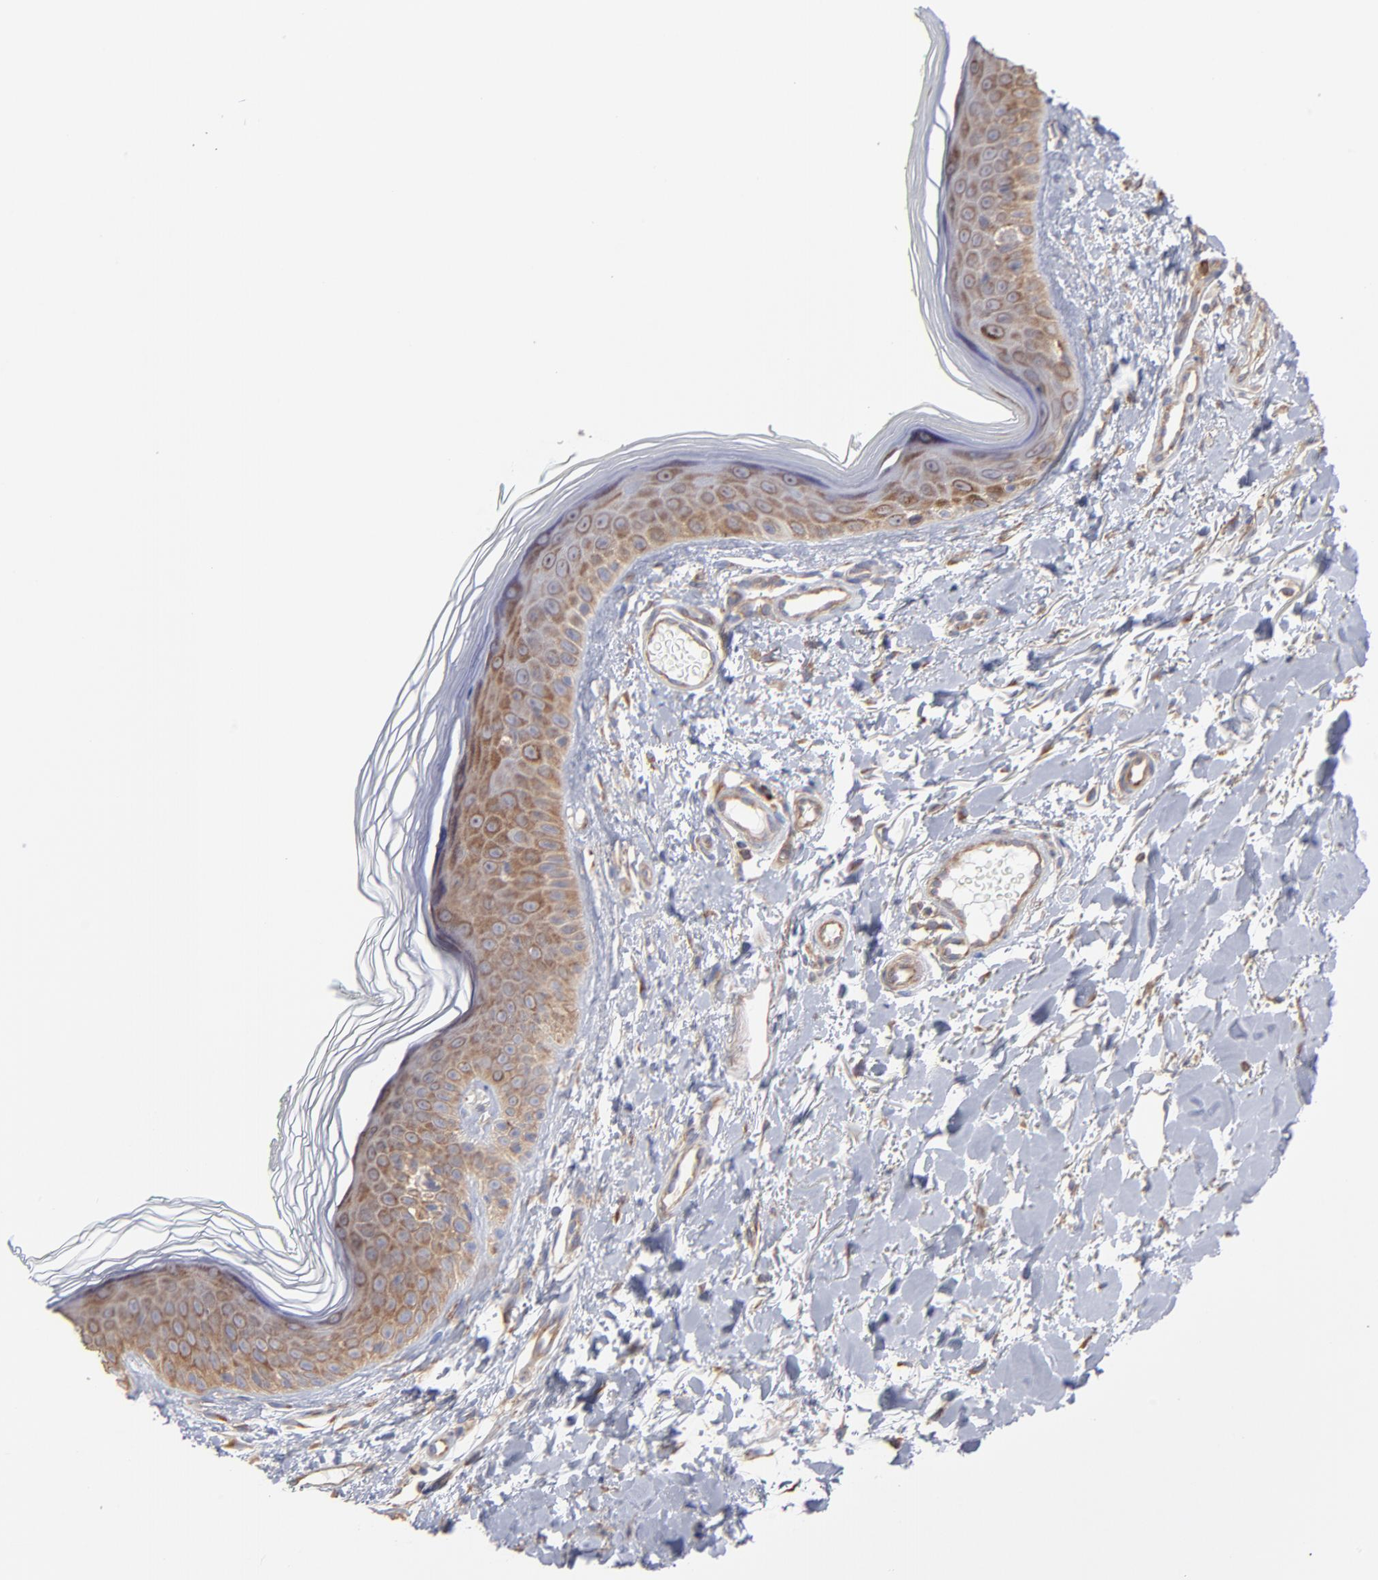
{"staining": {"intensity": "moderate", "quantity": ">75%", "location": "cytoplasmic/membranous"}, "tissue": "skin", "cell_type": "Fibroblasts", "image_type": "normal", "snomed": [{"axis": "morphology", "description": "Normal tissue, NOS"}, {"axis": "topography", "description": "Skin"}], "caption": "Immunohistochemical staining of unremarkable skin shows medium levels of moderate cytoplasmic/membranous staining in approximately >75% of fibroblasts.", "gene": "RPL3", "patient": {"sex": "male", "age": 71}}